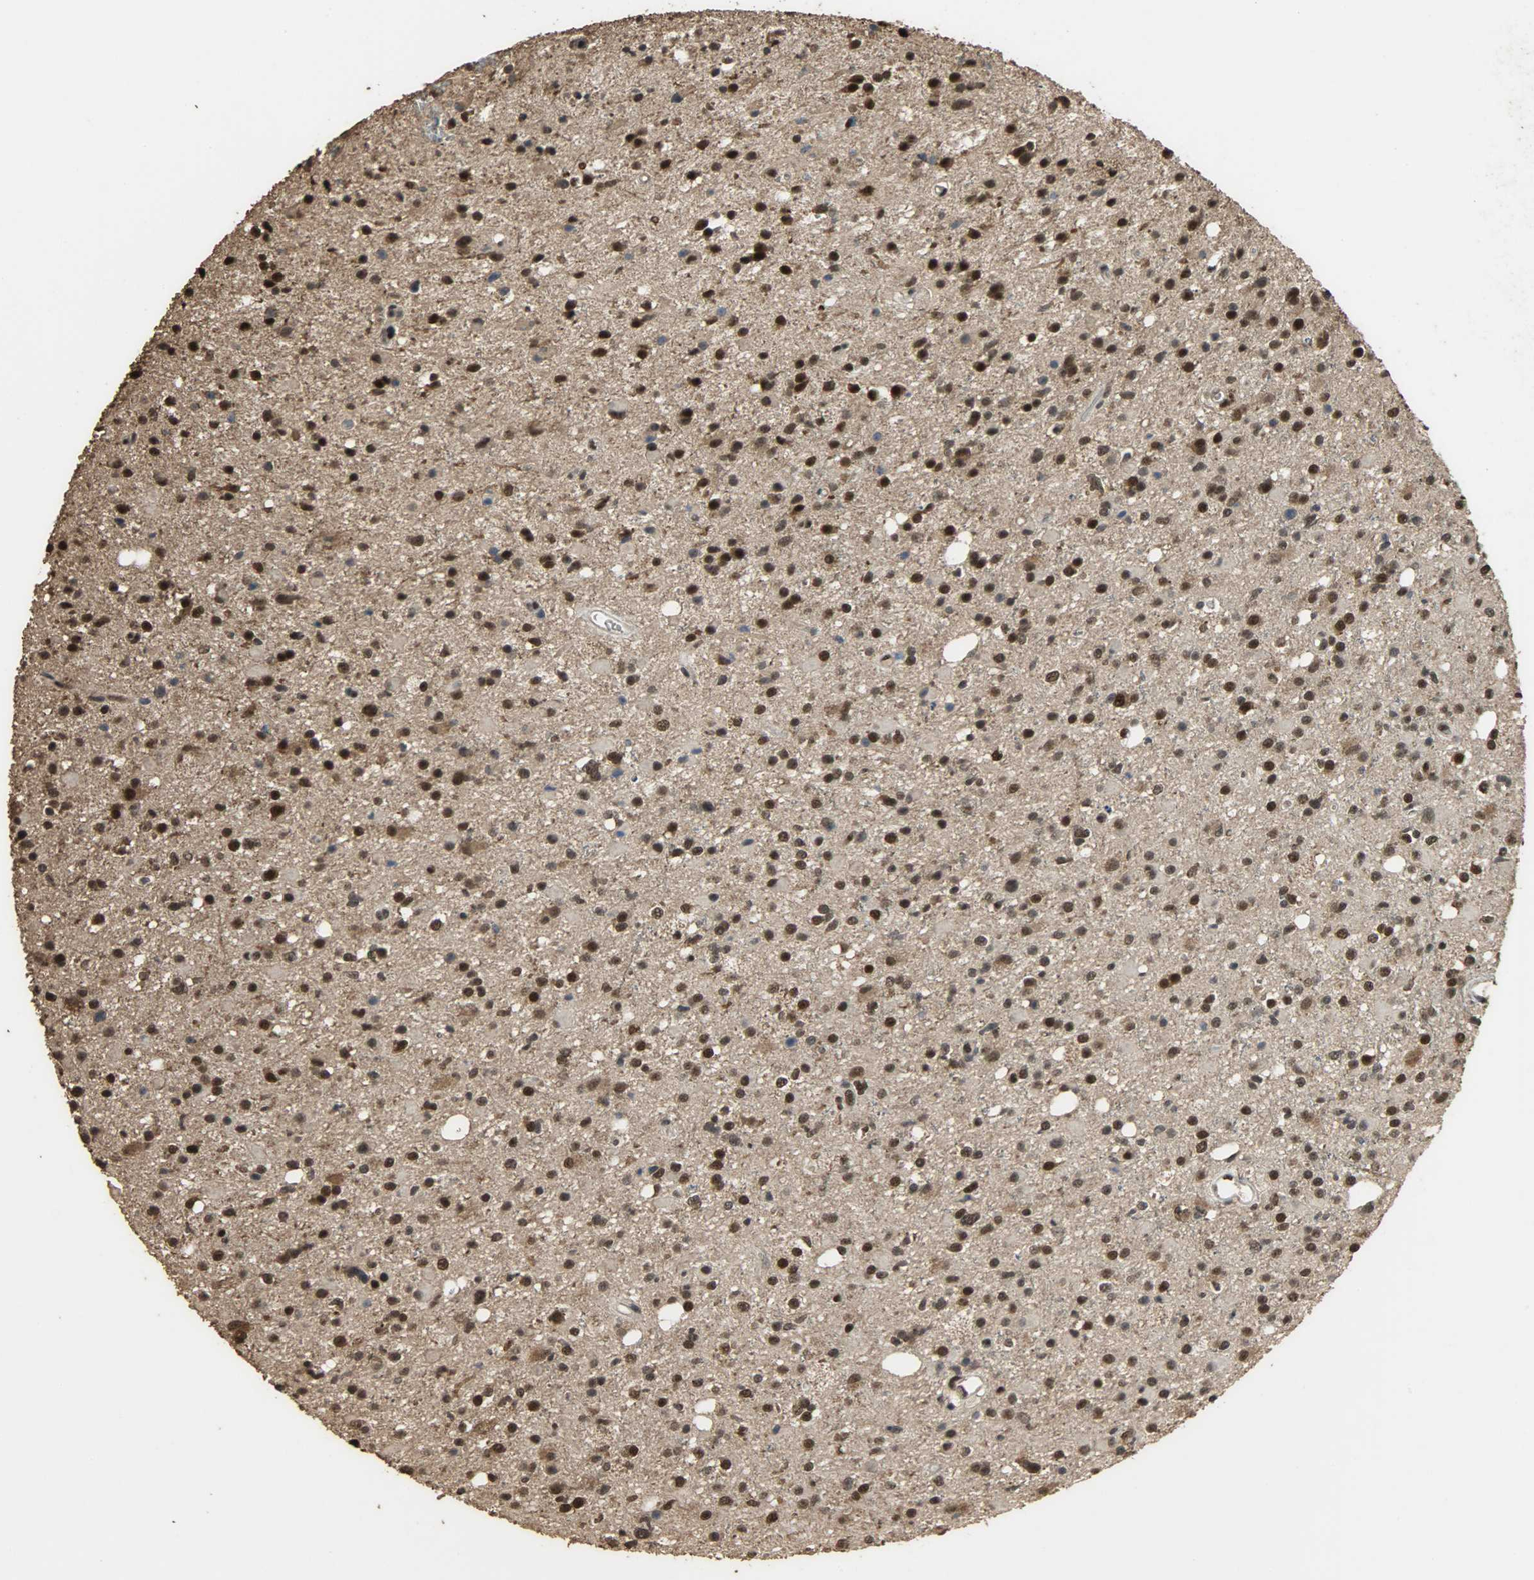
{"staining": {"intensity": "strong", "quantity": ">75%", "location": "cytoplasmic/membranous,nuclear"}, "tissue": "glioma", "cell_type": "Tumor cells", "image_type": "cancer", "snomed": [{"axis": "morphology", "description": "Glioma, malignant, High grade"}, {"axis": "topography", "description": "Brain"}], "caption": "Malignant glioma (high-grade) was stained to show a protein in brown. There is high levels of strong cytoplasmic/membranous and nuclear staining in approximately >75% of tumor cells.", "gene": "CCNT2", "patient": {"sex": "male", "age": 33}}